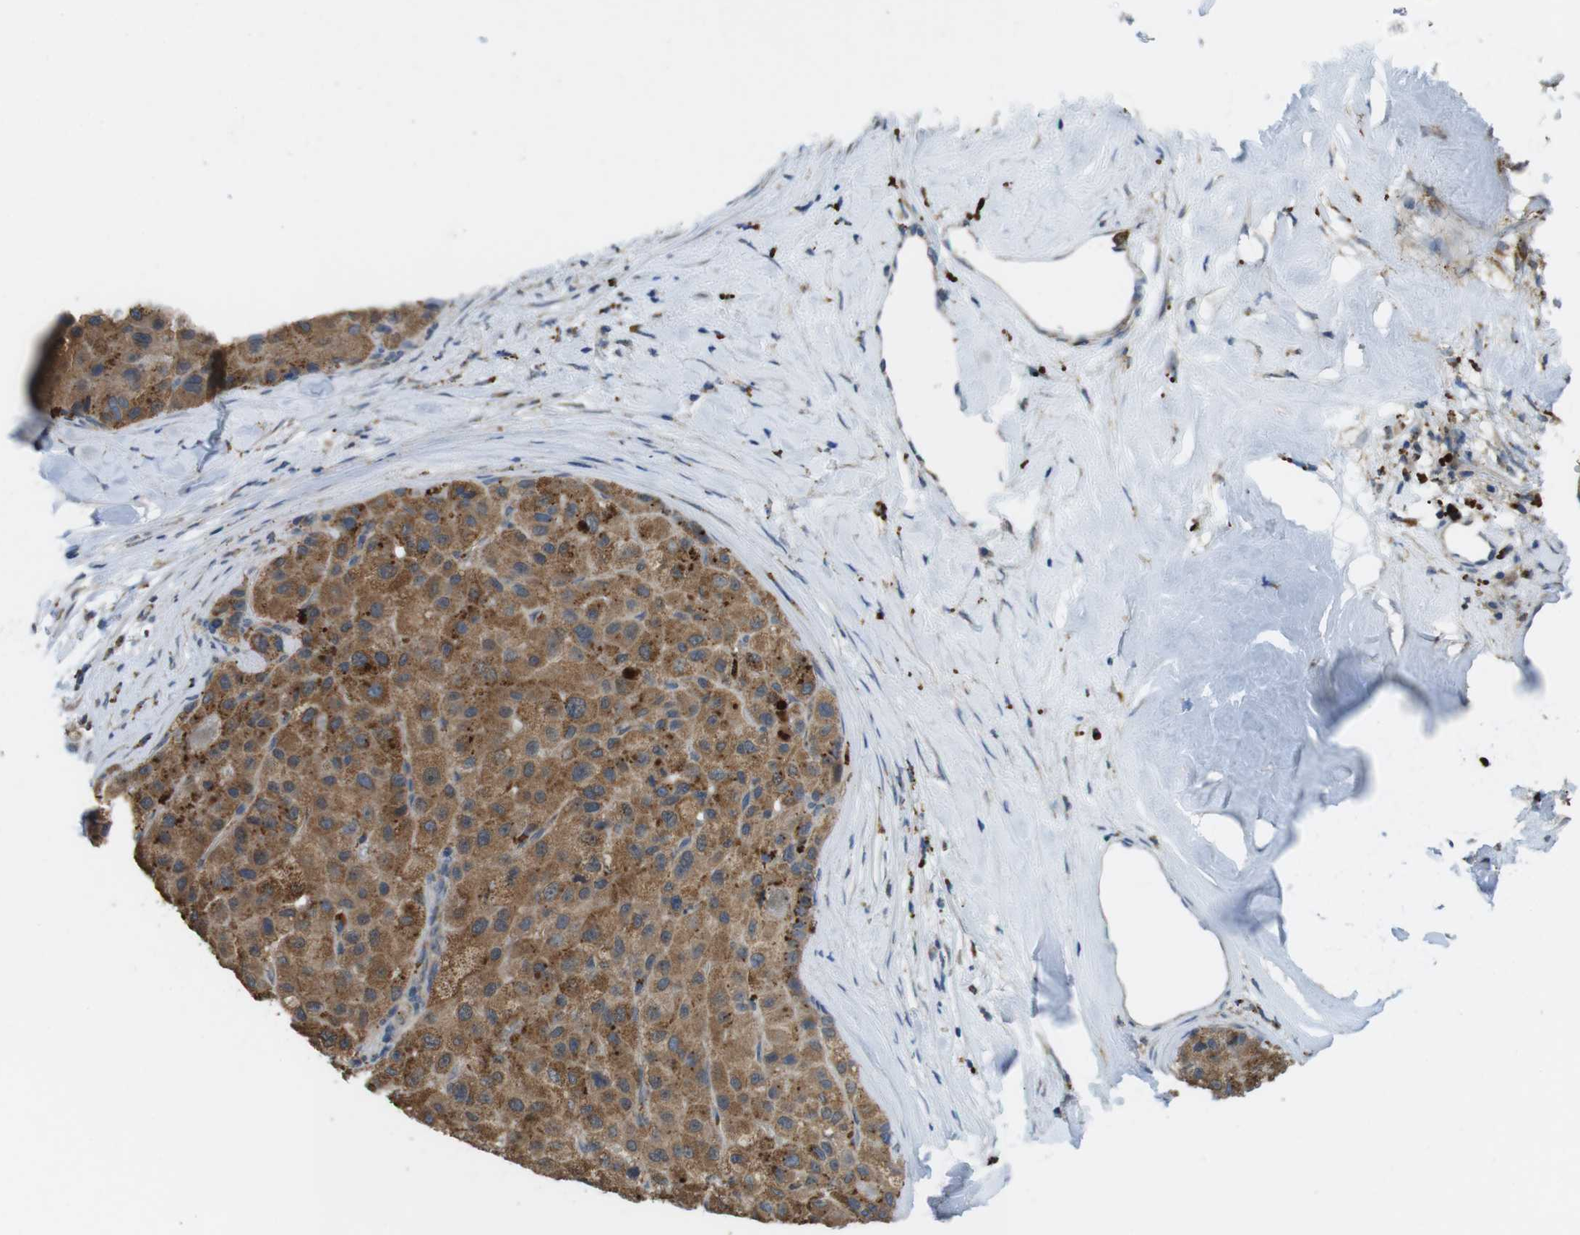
{"staining": {"intensity": "moderate", "quantity": ">75%", "location": "cytoplasmic/membranous"}, "tissue": "liver cancer", "cell_type": "Tumor cells", "image_type": "cancer", "snomed": [{"axis": "morphology", "description": "Carcinoma, Hepatocellular, NOS"}, {"axis": "topography", "description": "Liver"}], "caption": "Immunohistochemical staining of liver cancer (hepatocellular carcinoma) demonstrates medium levels of moderate cytoplasmic/membranous protein positivity in about >75% of tumor cells. (Brightfield microscopy of DAB IHC at high magnification).", "gene": "BRI3BP", "patient": {"sex": "male", "age": 80}}